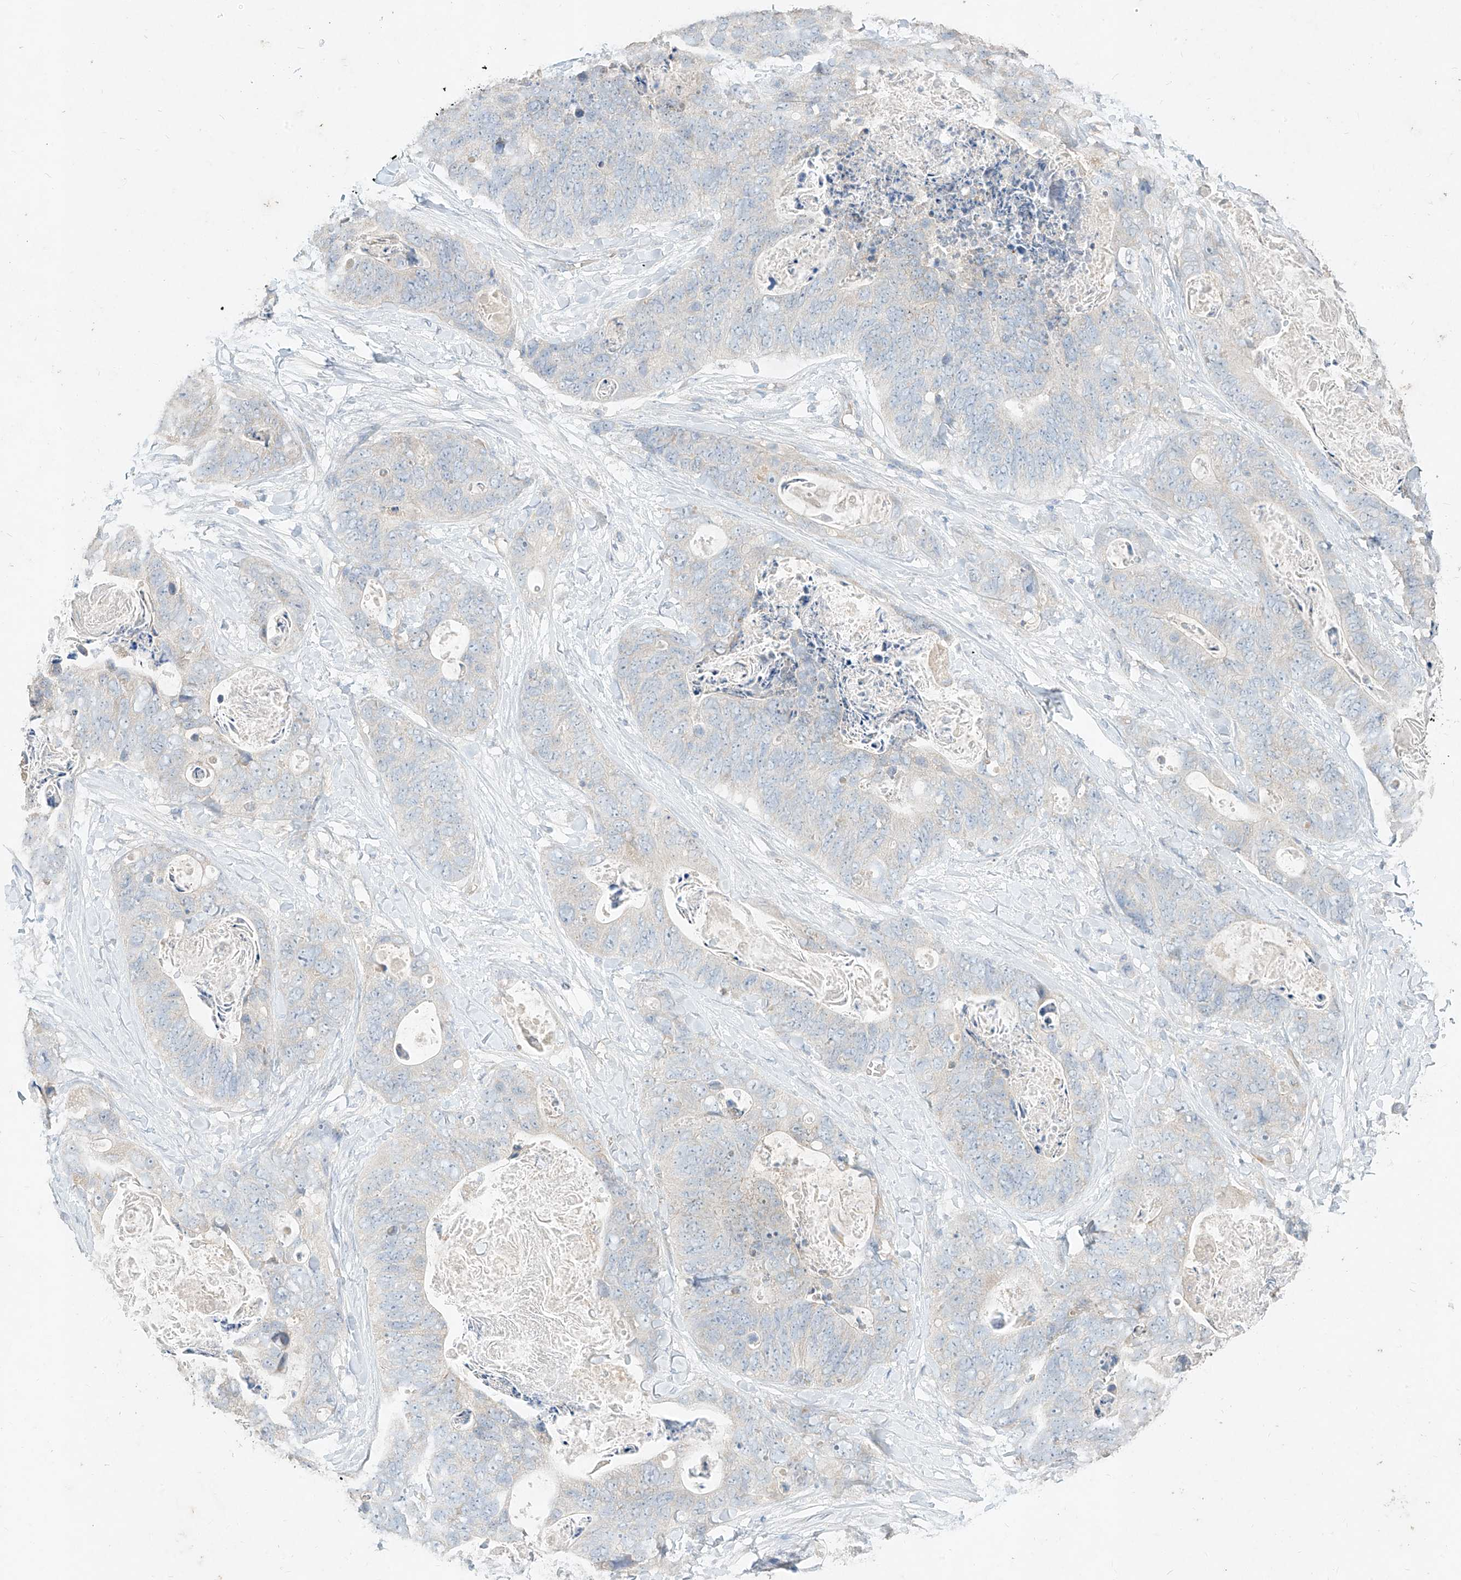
{"staining": {"intensity": "negative", "quantity": "none", "location": "none"}, "tissue": "stomach cancer", "cell_type": "Tumor cells", "image_type": "cancer", "snomed": [{"axis": "morphology", "description": "Adenocarcinoma, NOS"}, {"axis": "topography", "description": "Stomach"}], "caption": "Protein analysis of stomach cancer shows no significant expression in tumor cells.", "gene": "ZZEF1", "patient": {"sex": "female", "age": 89}}